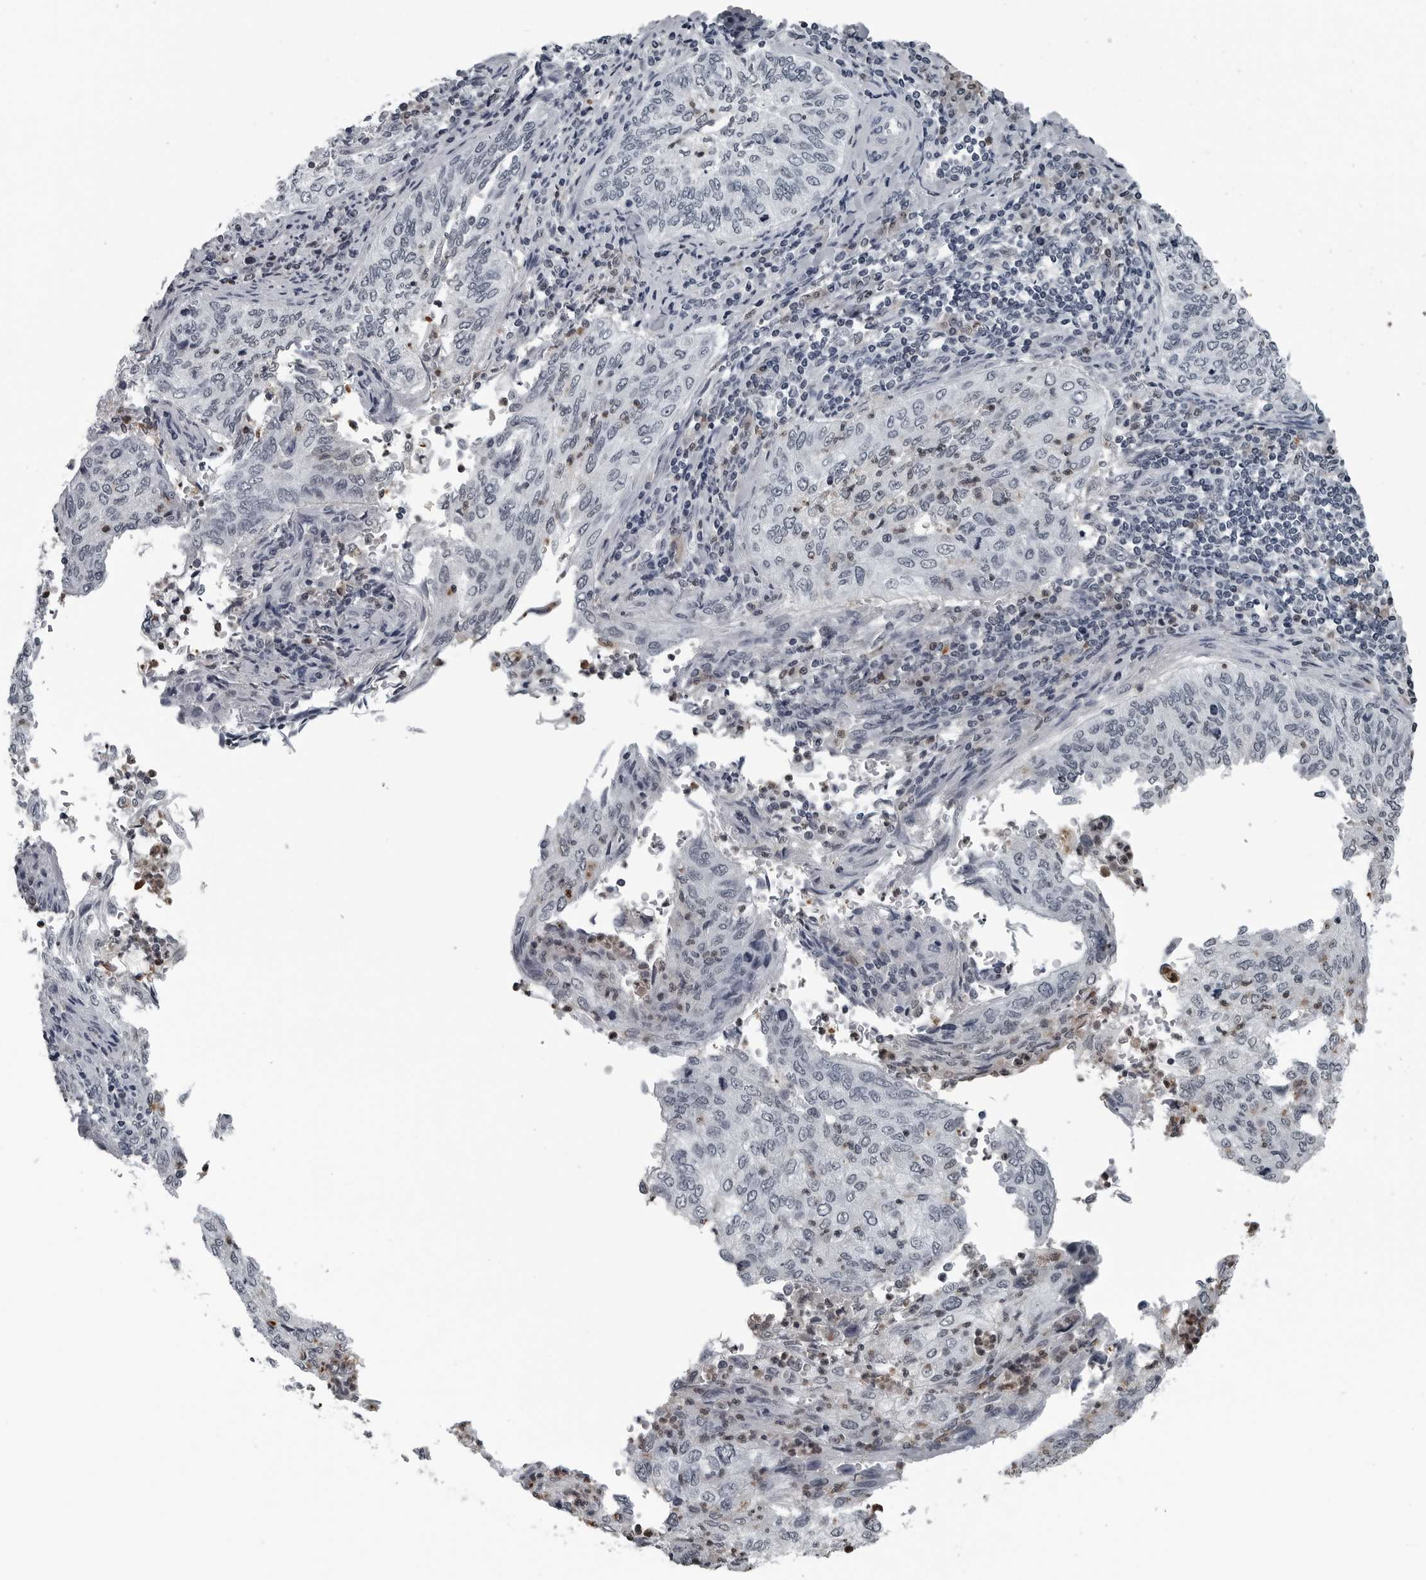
{"staining": {"intensity": "negative", "quantity": "none", "location": "none"}, "tissue": "cervical cancer", "cell_type": "Tumor cells", "image_type": "cancer", "snomed": [{"axis": "morphology", "description": "Squamous cell carcinoma, NOS"}, {"axis": "topography", "description": "Cervix"}], "caption": "IHC micrograph of human cervical cancer stained for a protein (brown), which reveals no positivity in tumor cells.", "gene": "AKR1A1", "patient": {"sex": "female", "age": 30}}